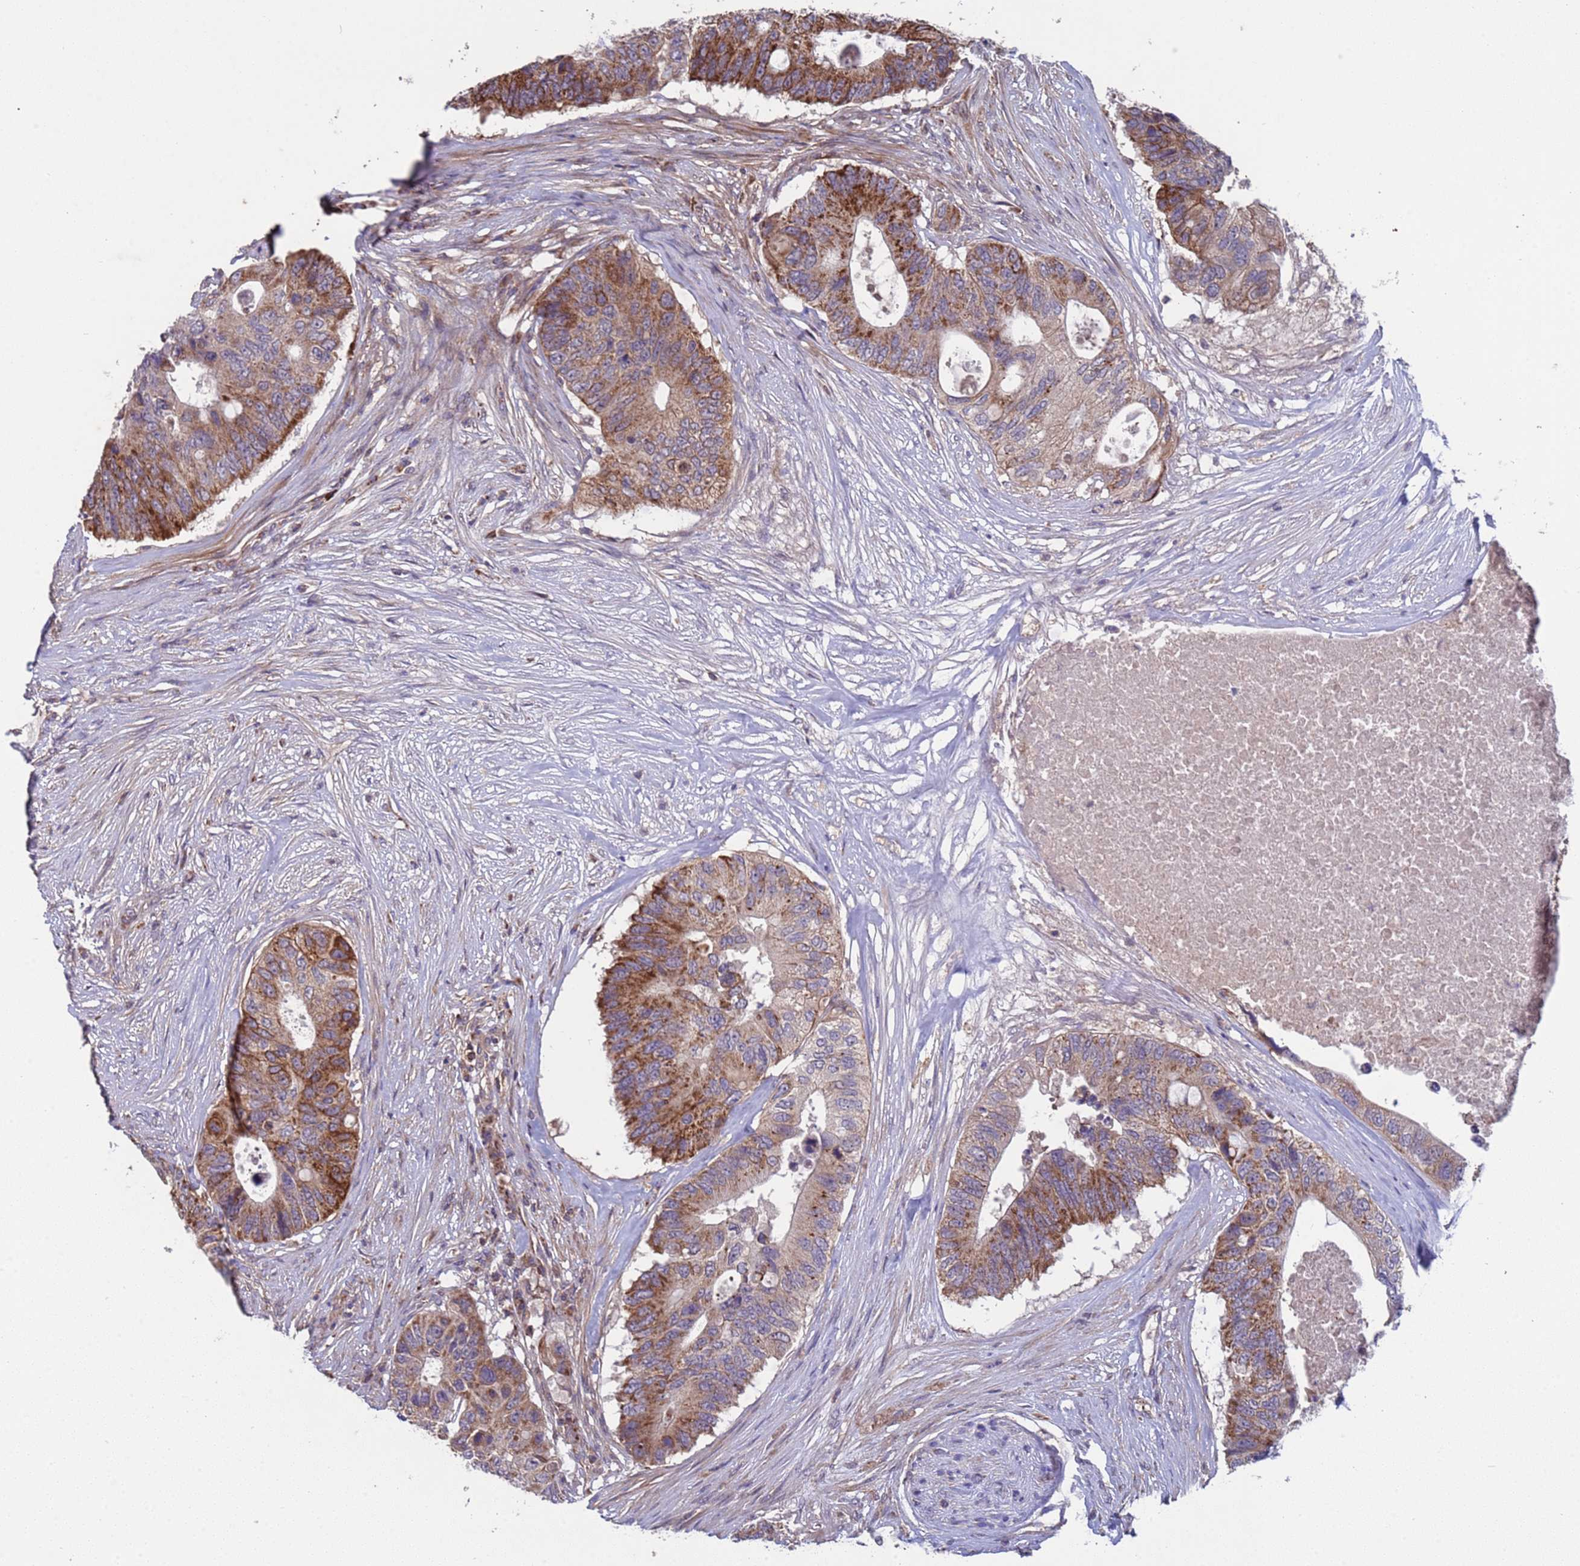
{"staining": {"intensity": "moderate", "quantity": ">75%", "location": "cytoplasmic/membranous"}, "tissue": "colorectal cancer", "cell_type": "Tumor cells", "image_type": "cancer", "snomed": [{"axis": "morphology", "description": "Adenocarcinoma, NOS"}, {"axis": "topography", "description": "Colon"}], "caption": "Tumor cells show medium levels of moderate cytoplasmic/membranous staining in about >75% of cells in colorectal adenocarcinoma. (Stains: DAB (3,3'-diaminobenzidine) in brown, nuclei in blue, Microscopy: brightfield microscopy at high magnification).", "gene": "ACAD8", "patient": {"sex": "male", "age": 71}}